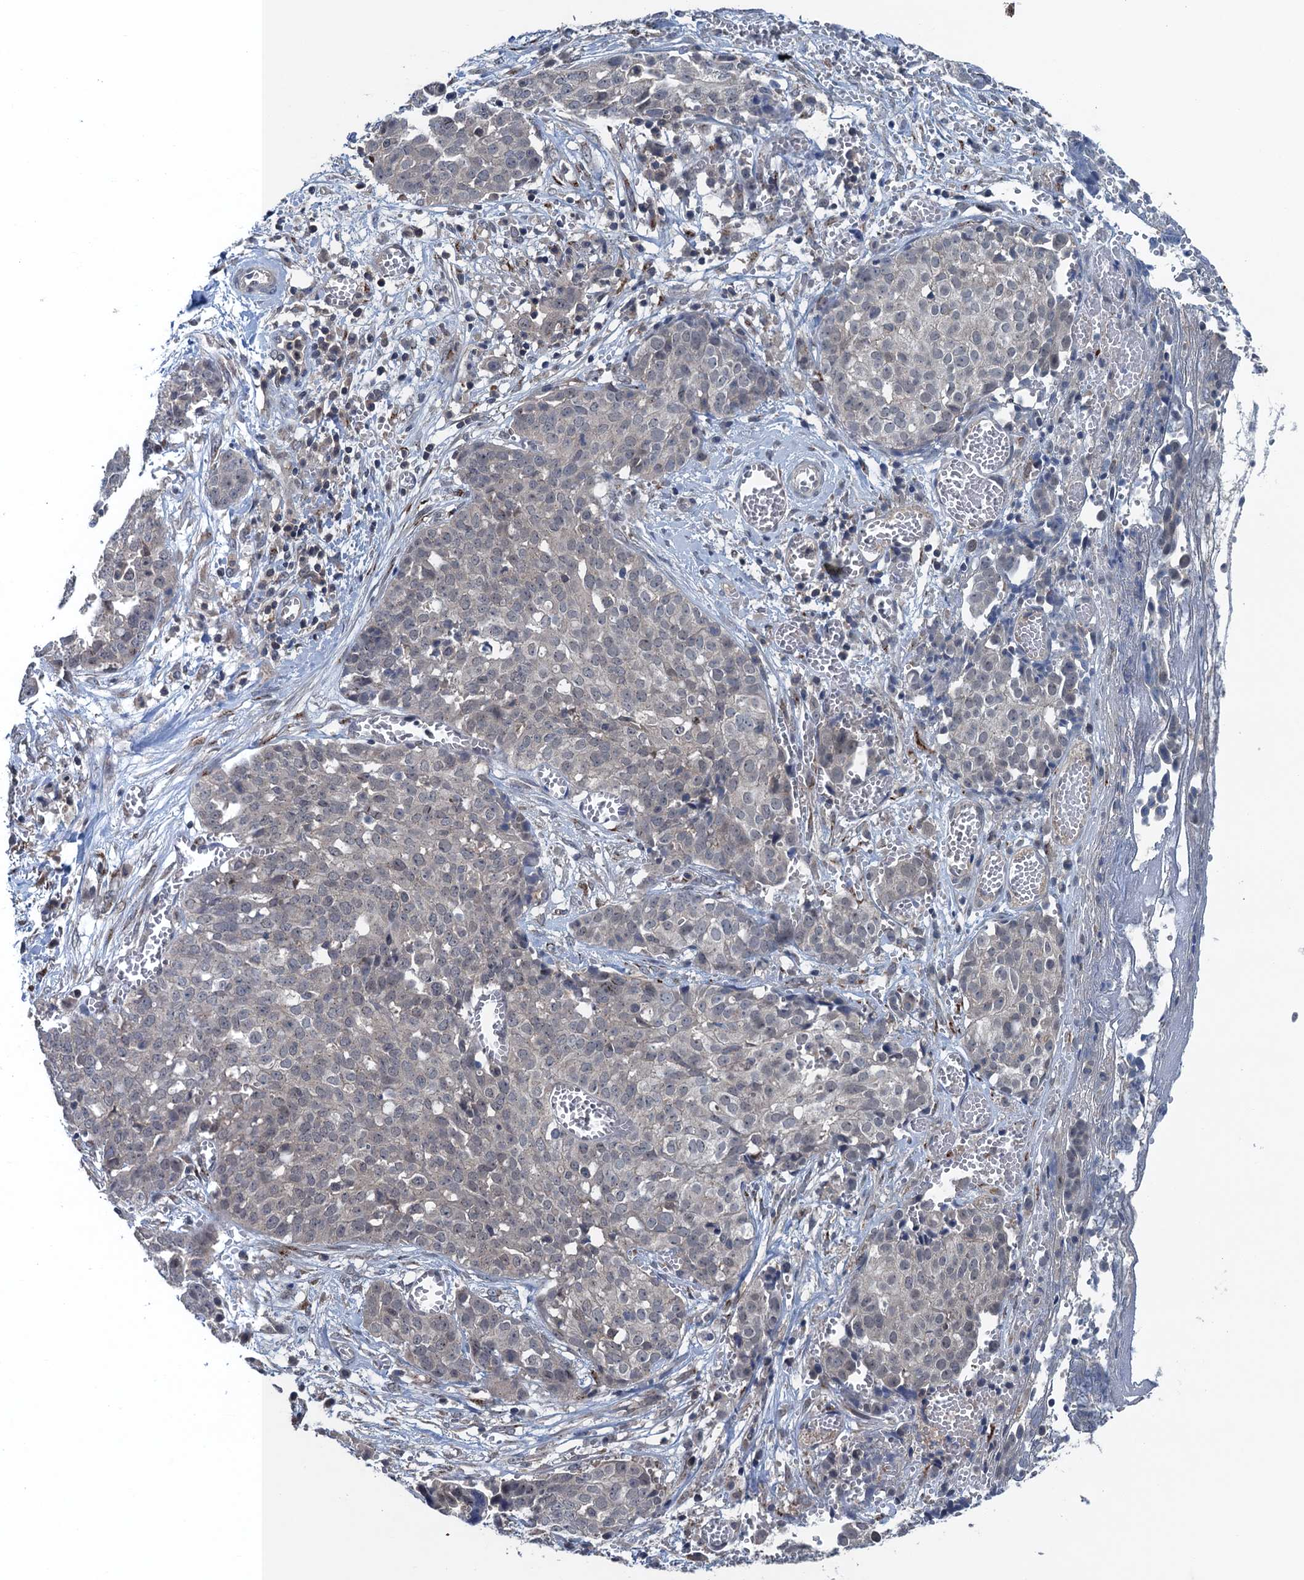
{"staining": {"intensity": "negative", "quantity": "none", "location": "none"}, "tissue": "ovarian cancer", "cell_type": "Tumor cells", "image_type": "cancer", "snomed": [{"axis": "morphology", "description": "Cystadenocarcinoma, serous, NOS"}, {"axis": "topography", "description": "Soft tissue"}, {"axis": "topography", "description": "Ovary"}], "caption": "High power microscopy photomicrograph of an IHC image of ovarian serous cystadenocarcinoma, revealing no significant staining in tumor cells. The staining was performed using DAB (3,3'-diaminobenzidine) to visualize the protein expression in brown, while the nuclei were stained in blue with hematoxylin (Magnification: 20x).", "gene": "RNF165", "patient": {"sex": "female", "age": 57}}